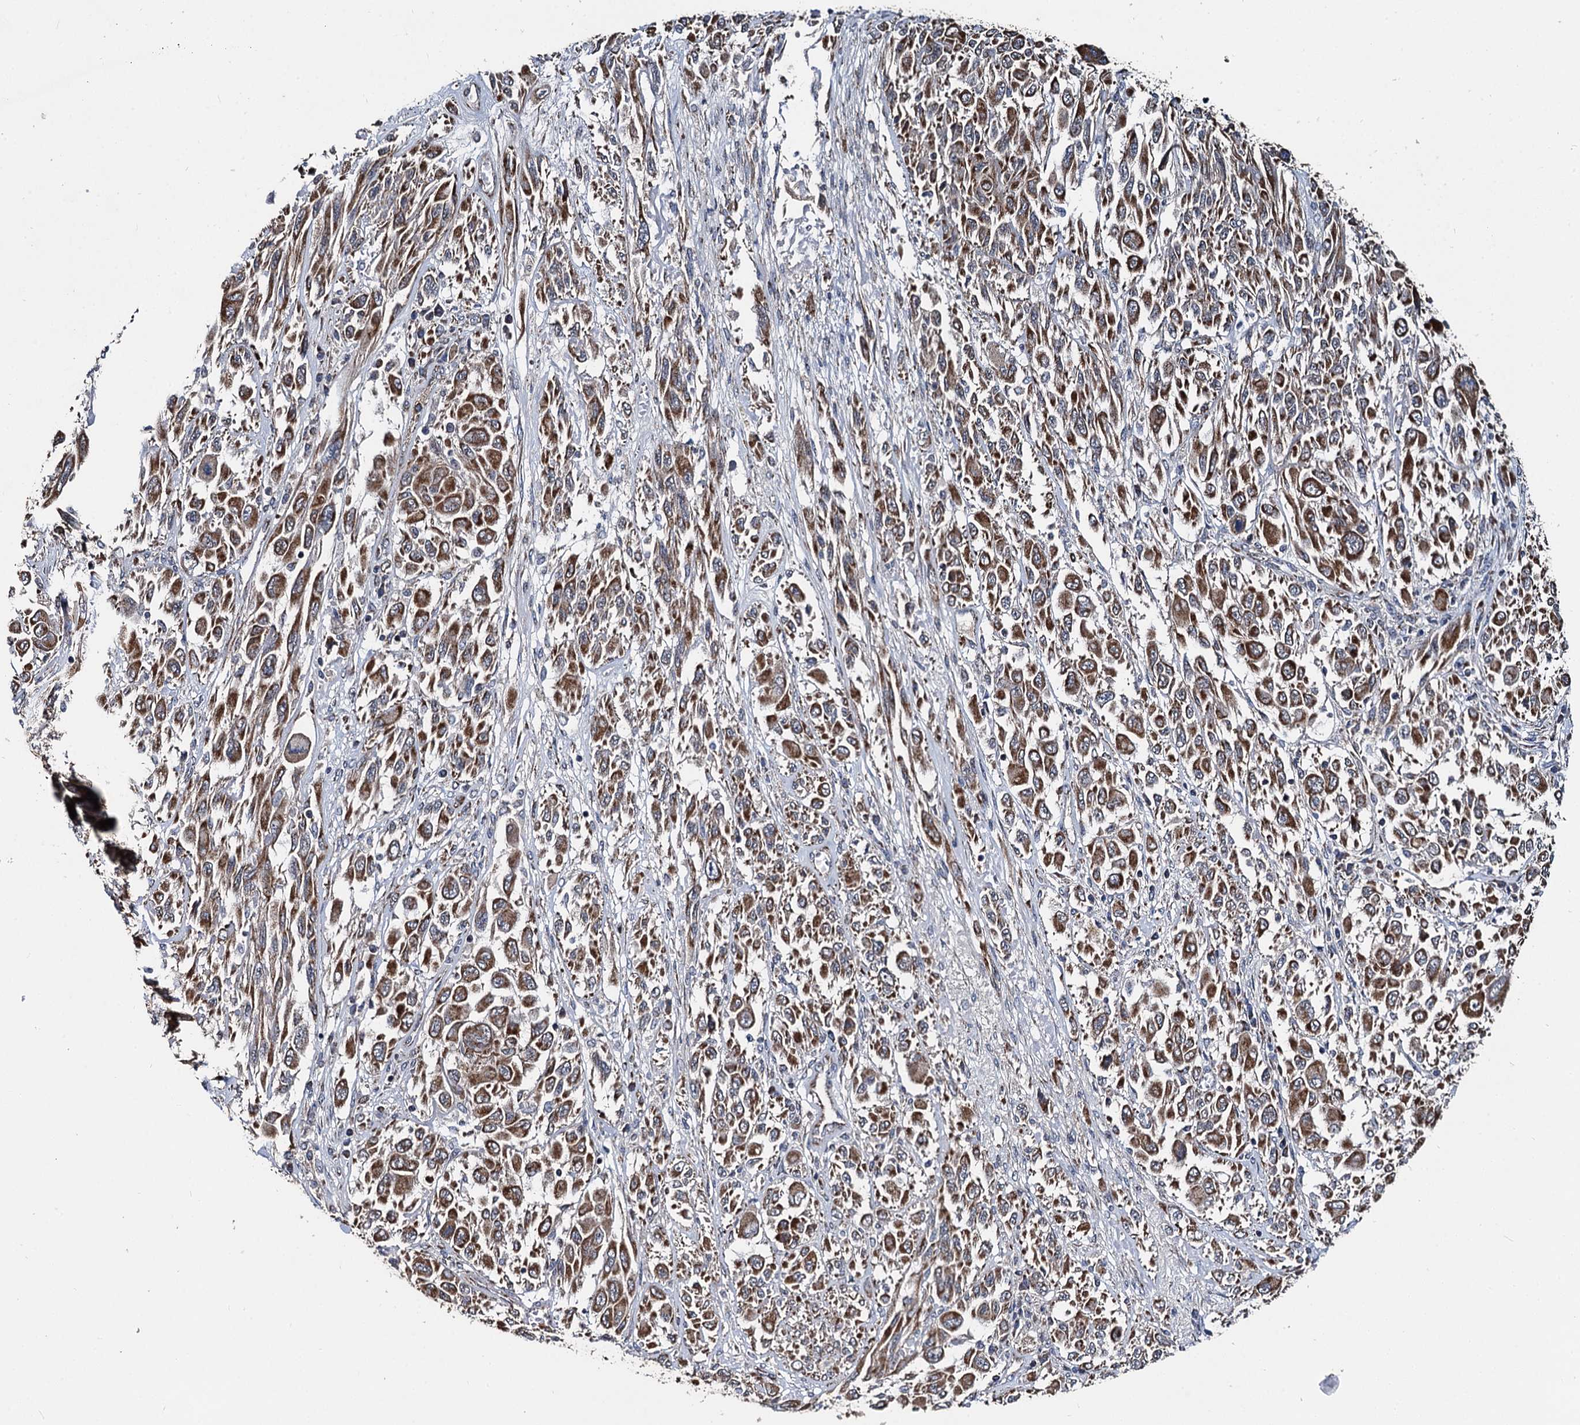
{"staining": {"intensity": "strong", "quantity": ">75%", "location": "cytoplasmic/membranous"}, "tissue": "melanoma", "cell_type": "Tumor cells", "image_type": "cancer", "snomed": [{"axis": "morphology", "description": "Malignant melanoma, NOS"}, {"axis": "topography", "description": "Skin"}], "caption": "Approximately >75% of tumor cells in malignant melanoma exhibit strong cytoplasmic/membranous protein positivity as visualized by brown immunohistochemical staining.", "gene": "SPRYD3", "patient": {"sex": "female", "age": 91}}